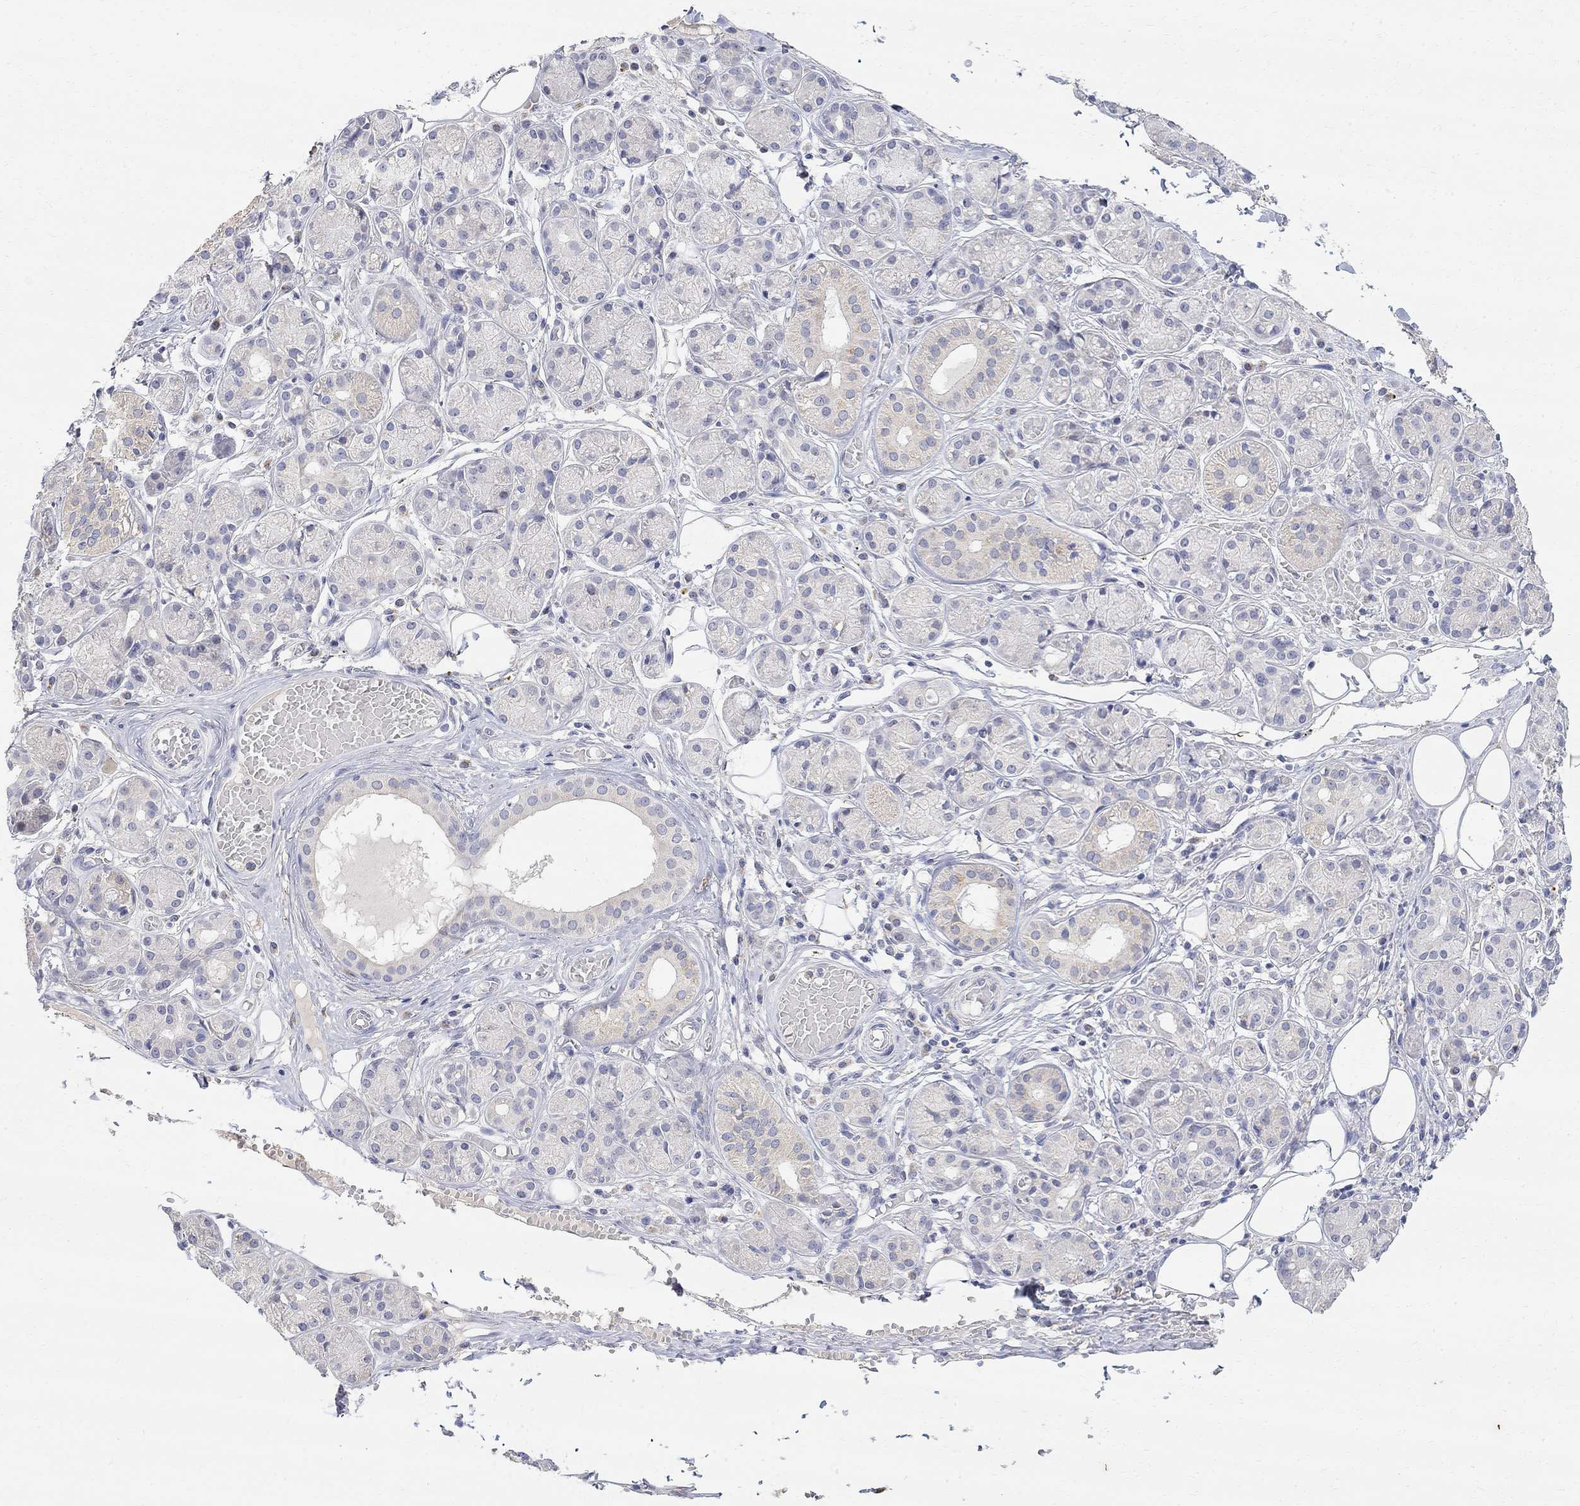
{"staining": {"intensity": "negative", "quantity": "none", "location": "none"}, "tissue": "salivary gland", "cell_type": "Glandular cells", "image_type": "normal", "snomed": [{"axis": "morphology", "description": "Normal tissue, NOS"}, {"axis": "topography", "description": "Salivary gland"}, {"axis": "topography", "description": "Peripheral nerve tissue"}], "caption": "Immunohistochemistry (IHC) of benign human salivary gland demonstrates no expression in glandular cells. The staining was performed using DAB to visualize the protein expression in brown, while the nuclei were stained in blue with hematoxylin (Magnification: 20x).", "gene": "FNDC5", "patient": {"sex": "male", "age": 71}}